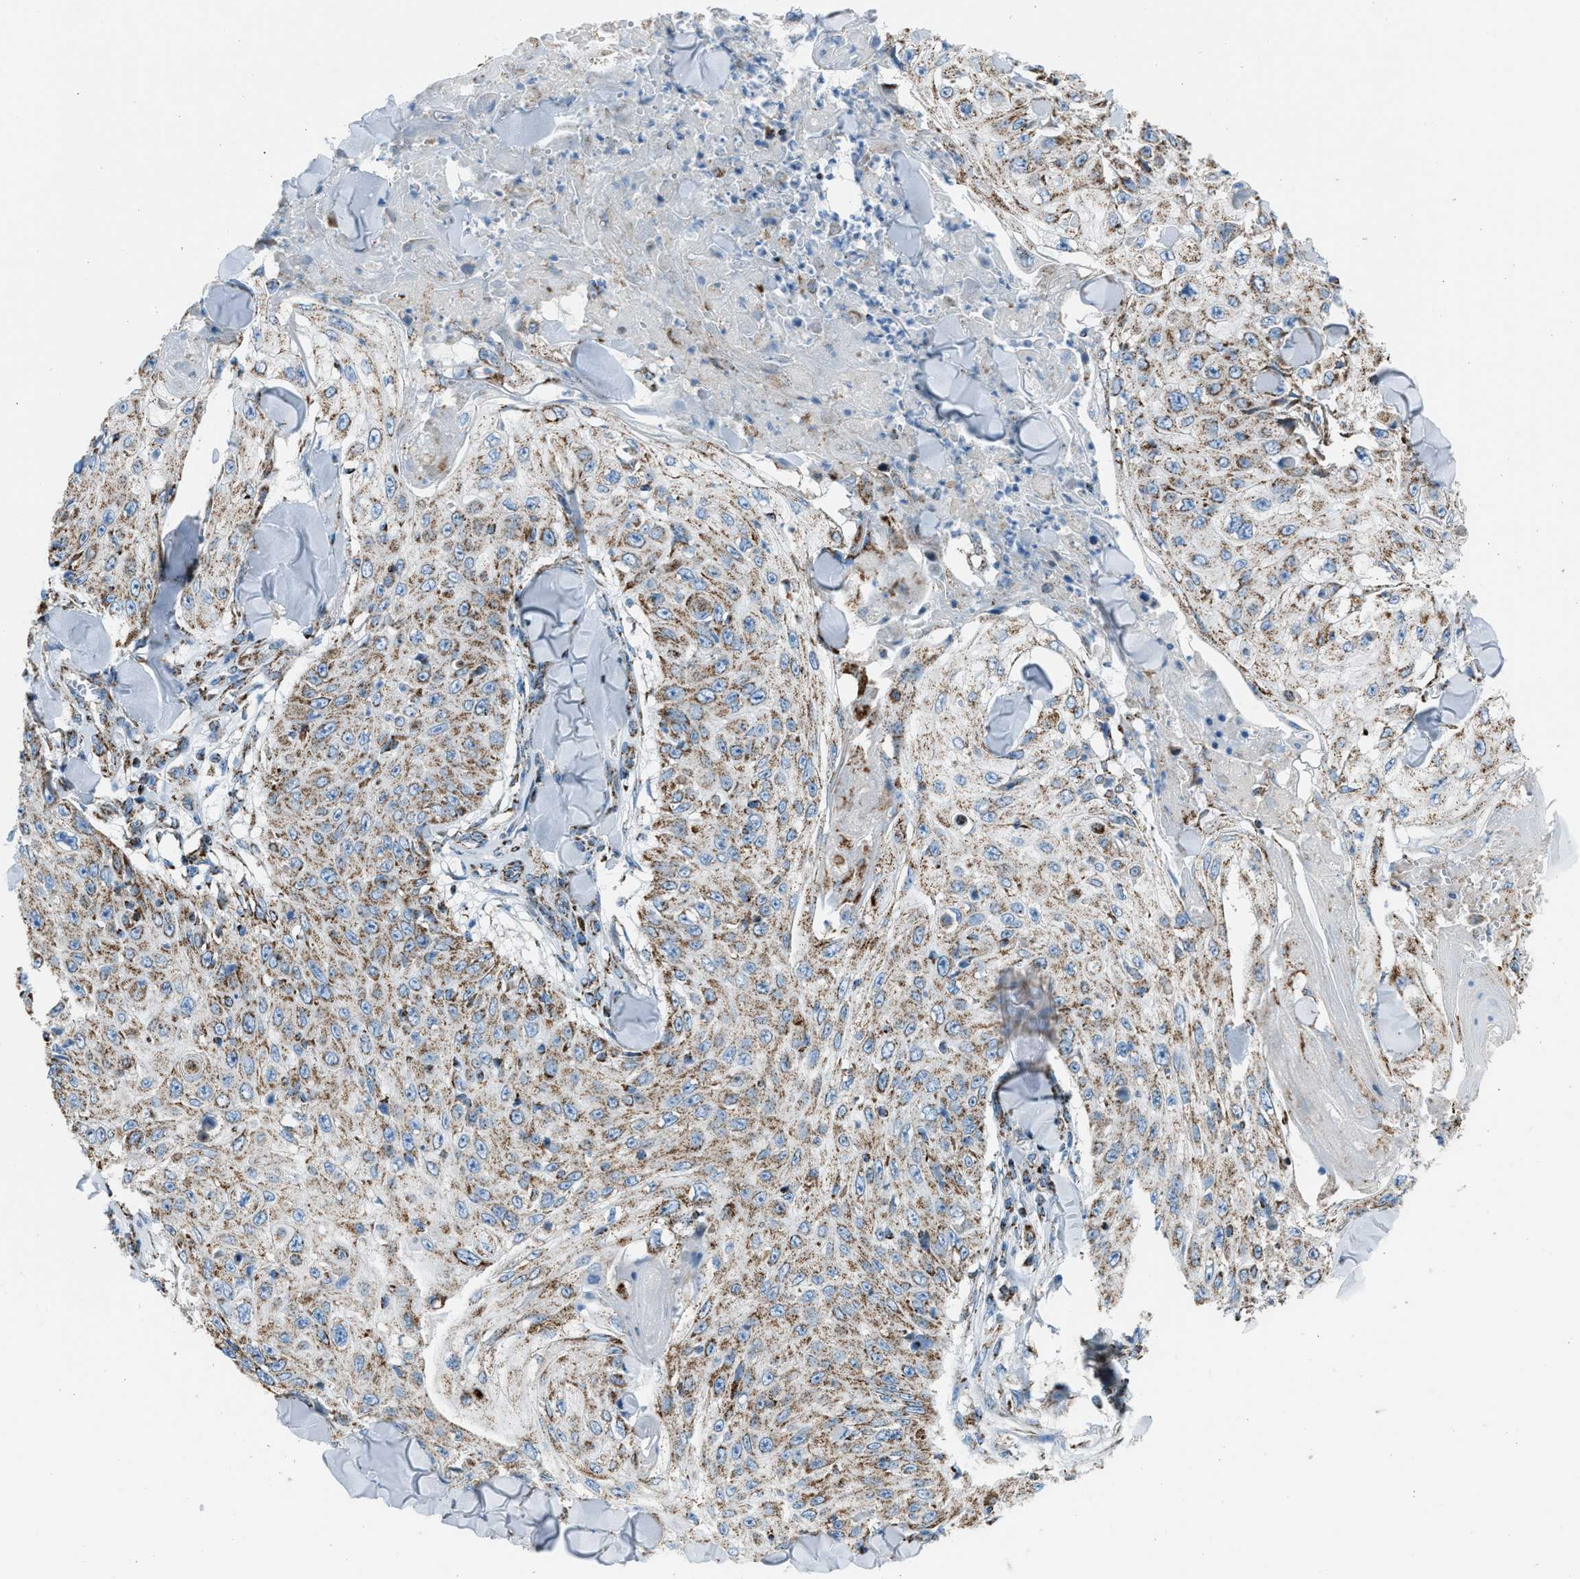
{"staining": {"intensity": "moderate", "quantity": ">75%", "location": "cytoplasmic/membranous"}, "tissue": "skin cancer", "cell_type": "Tumor cells", "image_type": "cancer", "snomed": [{"axis": "morphology", "description": "Squamous cell carcinoma, NOS"}, {"axis": "topography", "description": "Skin"}], "caption": "This photomicrograph reveals immunohistochemistry (IHC) staining of skin cancer (squamous cell carcinoma), with medium moderate cytoplasmic/membranous positivity in approximately >75% of tumor cells.", "gene": "MDH2", "patient": {"sex": "male", "age": 86}}